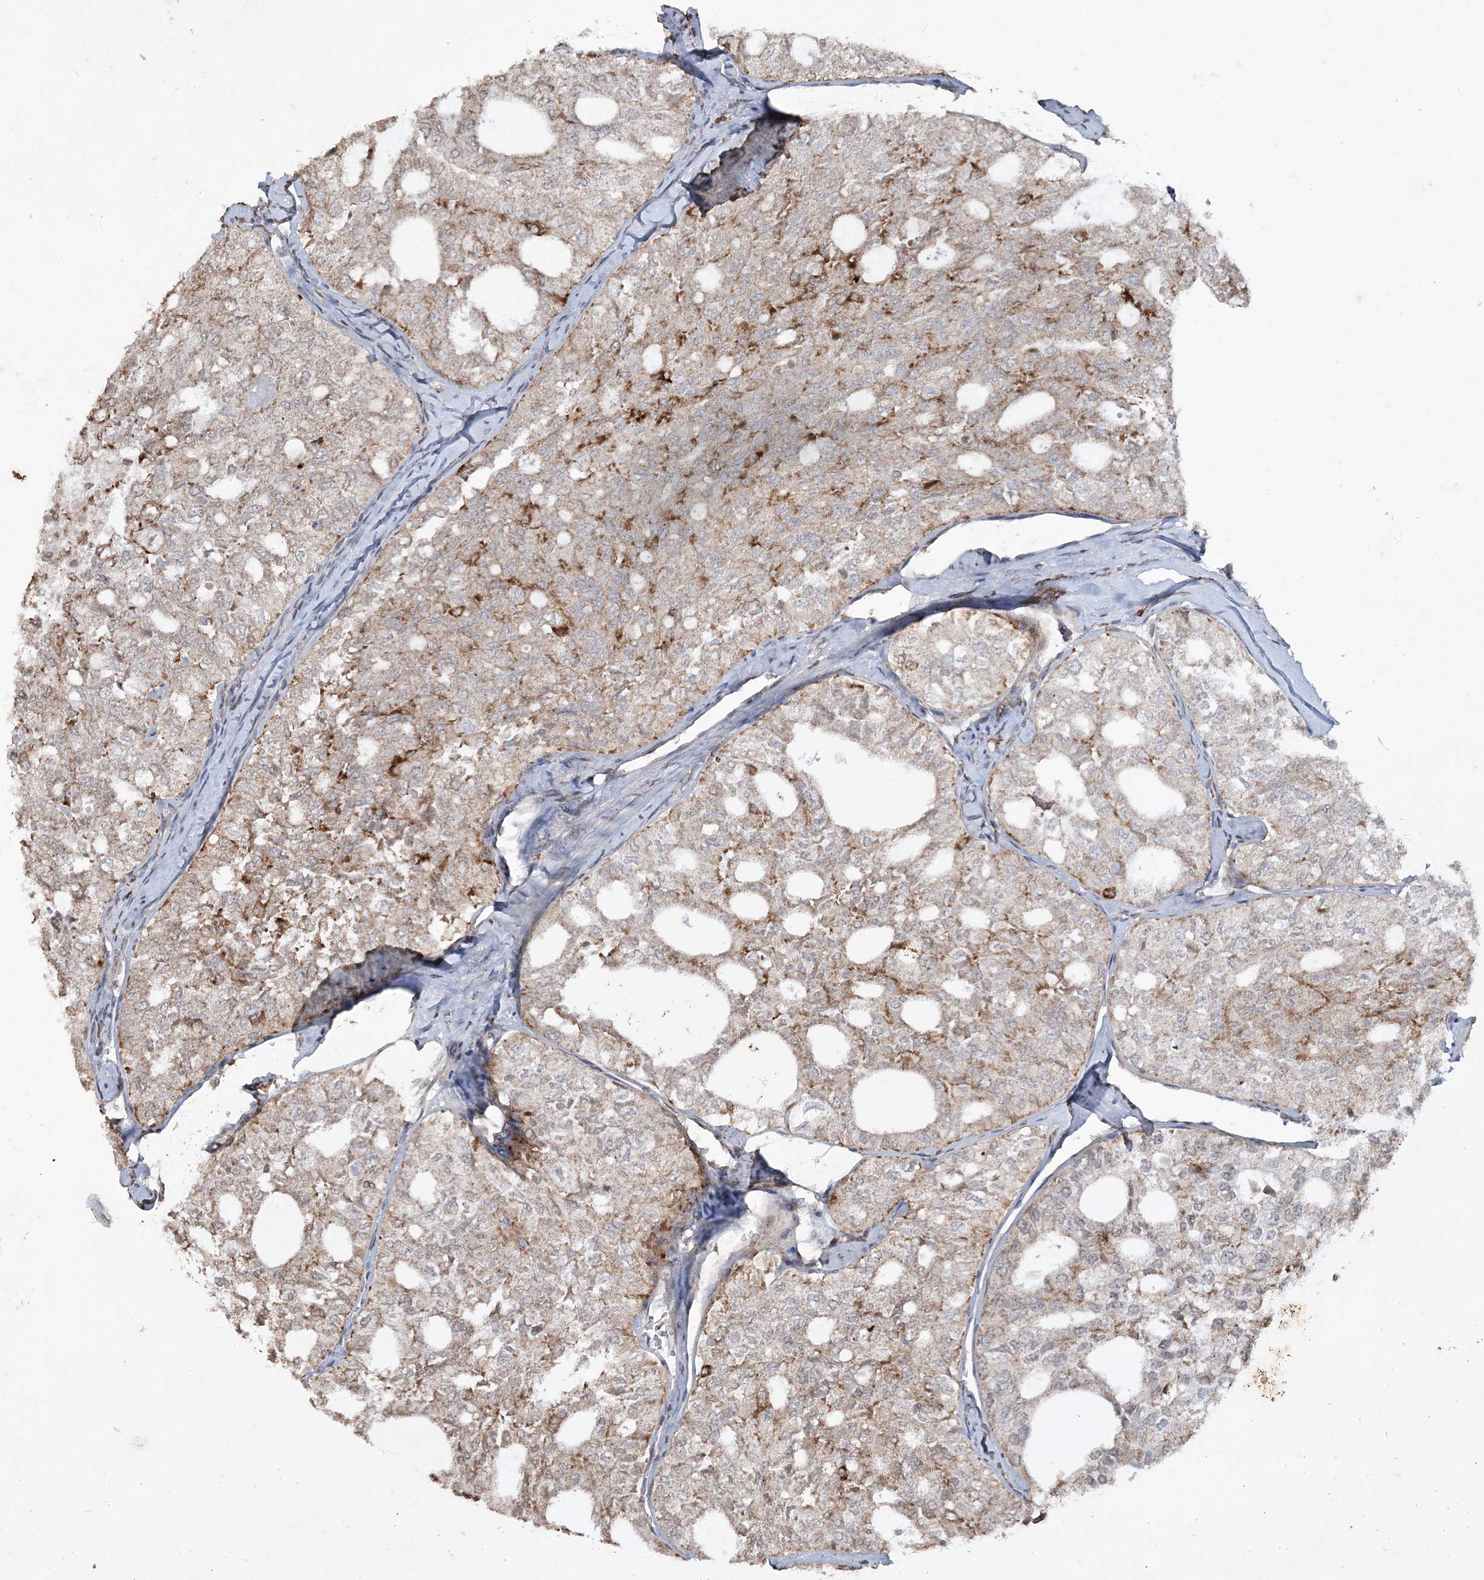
{"staining": {"intensity": "moderate", "quantity": "25%-75%", "location": "cytoplasmic/membranous"}, "tissue": "thyroid cancer", "cell_type": "Tumor cells", "image_type": "cancer", "snomed": [{"axis": "morphology", "description": "Follicular adenoma carcinoma, NOS"}, {"axis": "topography", "description": "Thyroid gland"}], "caption": "Immunohistochemical staining of human thyroid cancer (follicular adenoma carcinoma) reveals medium levels of moderate cytoplasmic/membranous expression in approximately 25%-75% of tumor cells.", "gene": "TTC7A", "patient": {"sex": "male", "age": 75}}